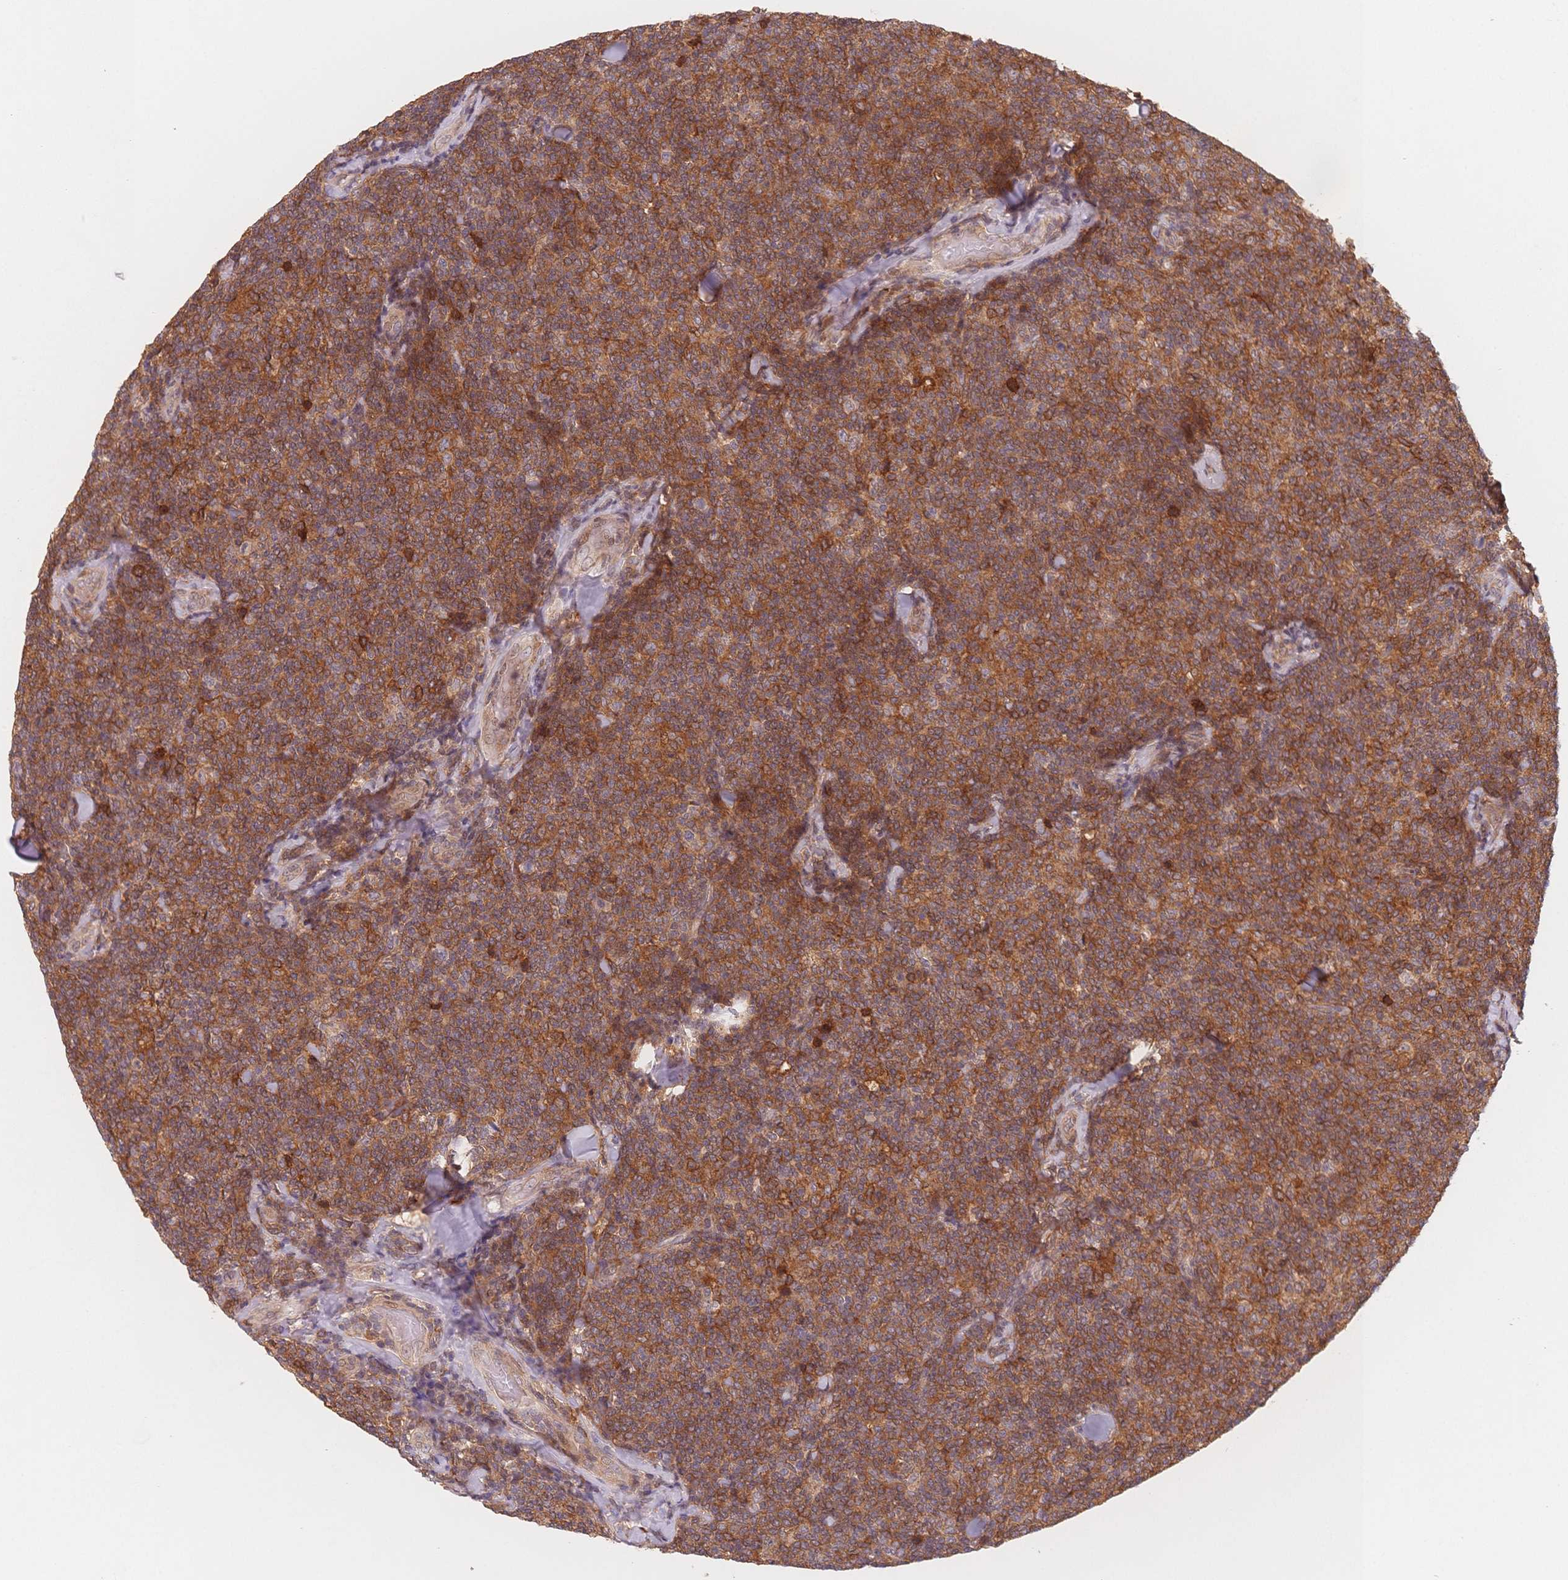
{"staining": {"intensity": "strong", "quantity": ">75%", "location": "cytoplasmic/membranous"}, "tissue": "lymphoma", "cell_type": "Tumor cells", "image_type": "cancer", "snomed": [{"axis": "morphology", "description": "Malignant lymphoma, non-Hodgkin's type, Low grade"}, {"axis": "topography", "description": "Lymph node"}], "caption": "An immunohistochemistry (IHC) histopathology image of tumor tissue is shown. Protein staining in brown shows strong cytoplasmic/membranous positivity in lymphoma within tumor cells.", "gene": "C12orf75", "patient": {"sex": "female", "age": 56}}